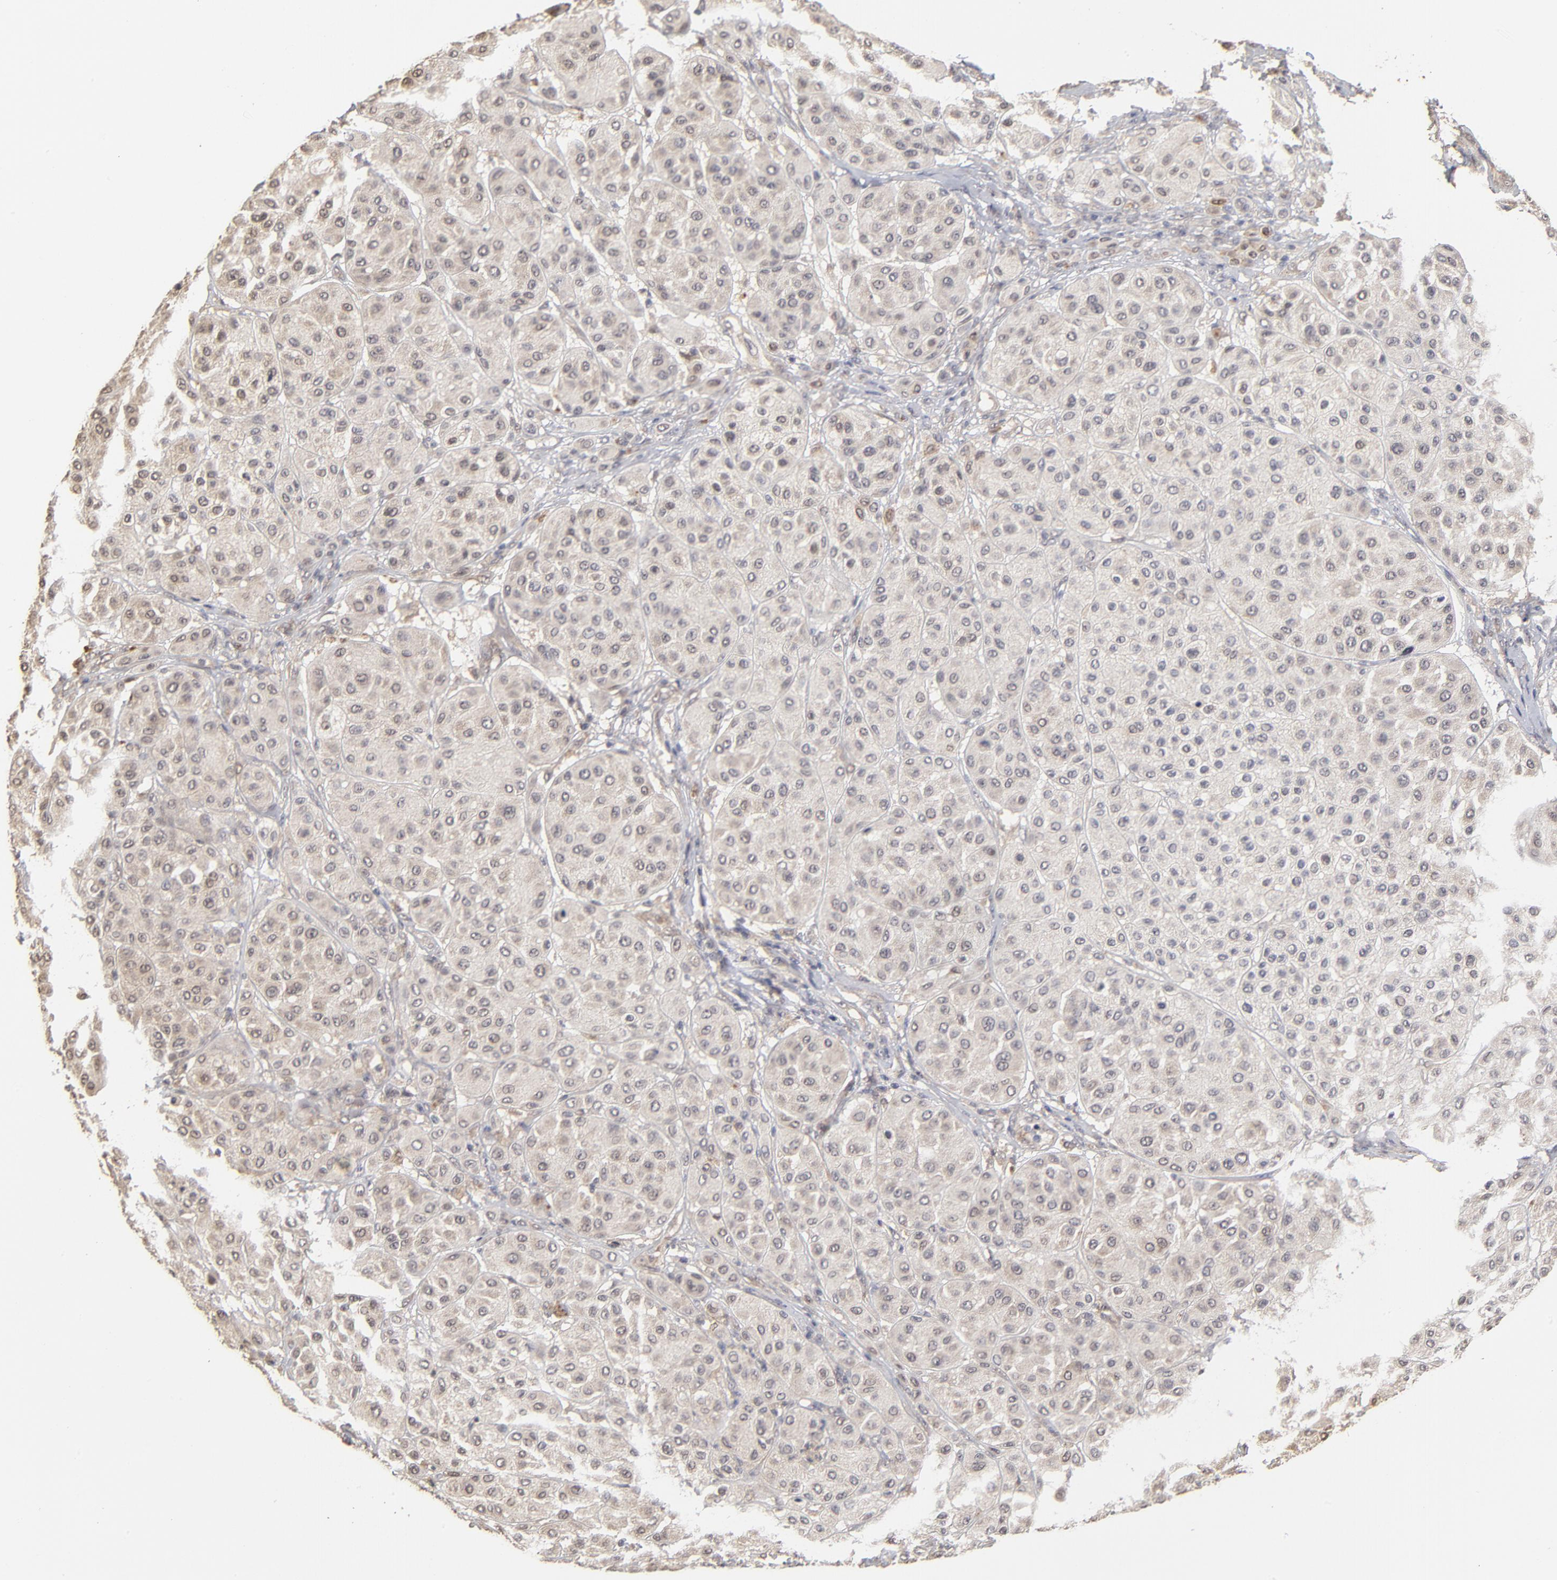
{"staining": {"intensity": "weak", "quantity": "25%-75%", "location": "cytoplasmic/membranous"}, "tissue": "melanoma", "cell_type": "Tumor cells", "image_type": "cancer", "snomed": [{"axis": "morphology", "description": "Normal tissue, NOS"}, {"axis": "morphology", "description": "Malignant melanoma, Metastatic site"}, {"axis": "topography", "description": "Skin"}], "caption": "Melanoma stained with a protein marker demonstrates weak staining in tumor cells.", "gene": "ASB8", "patient": {"sex": "male", "age": 41}}